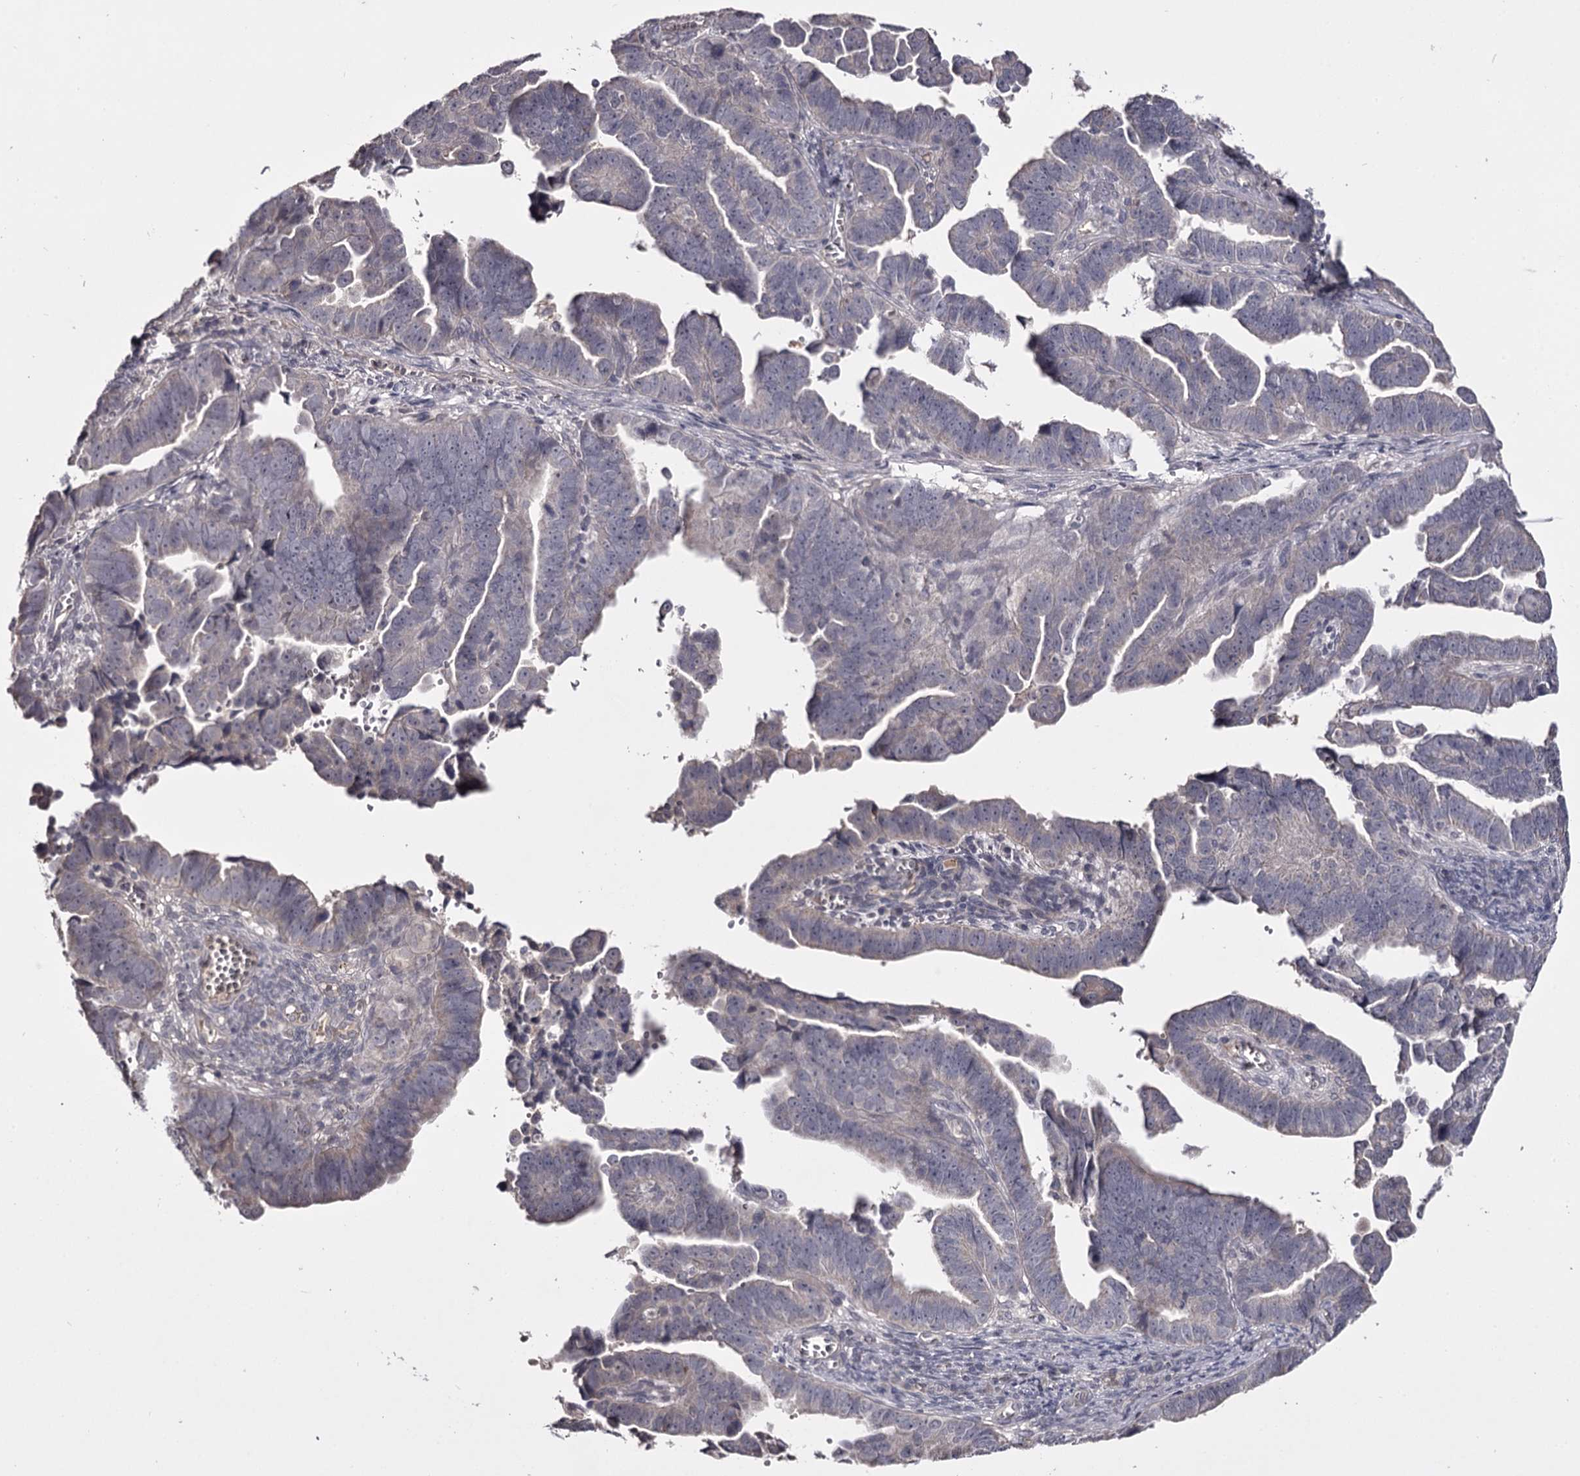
{"staining": {"intensity": "negative", "quantity": "none", "location": "none"}, "tissue": "endometrial cancer", "cell_type": "Tumor cells", "image_type": "cancer", "snomed": [{"axis": "morphology", "description": "Adenocarcinoma, NOS"}, {"axis": "topography", "description": "Endometrium"}], "caption": "An image of endometrial cancer stained for a protein exhibits no brown staining in tumor cells. Brightfield microscopy of immunohistochemistry stained with DAB (brown) and hematoxylin (blue), captured at high magnification.", "gene": "PRM2", "patient": {"sex": "female", "age": 75}}